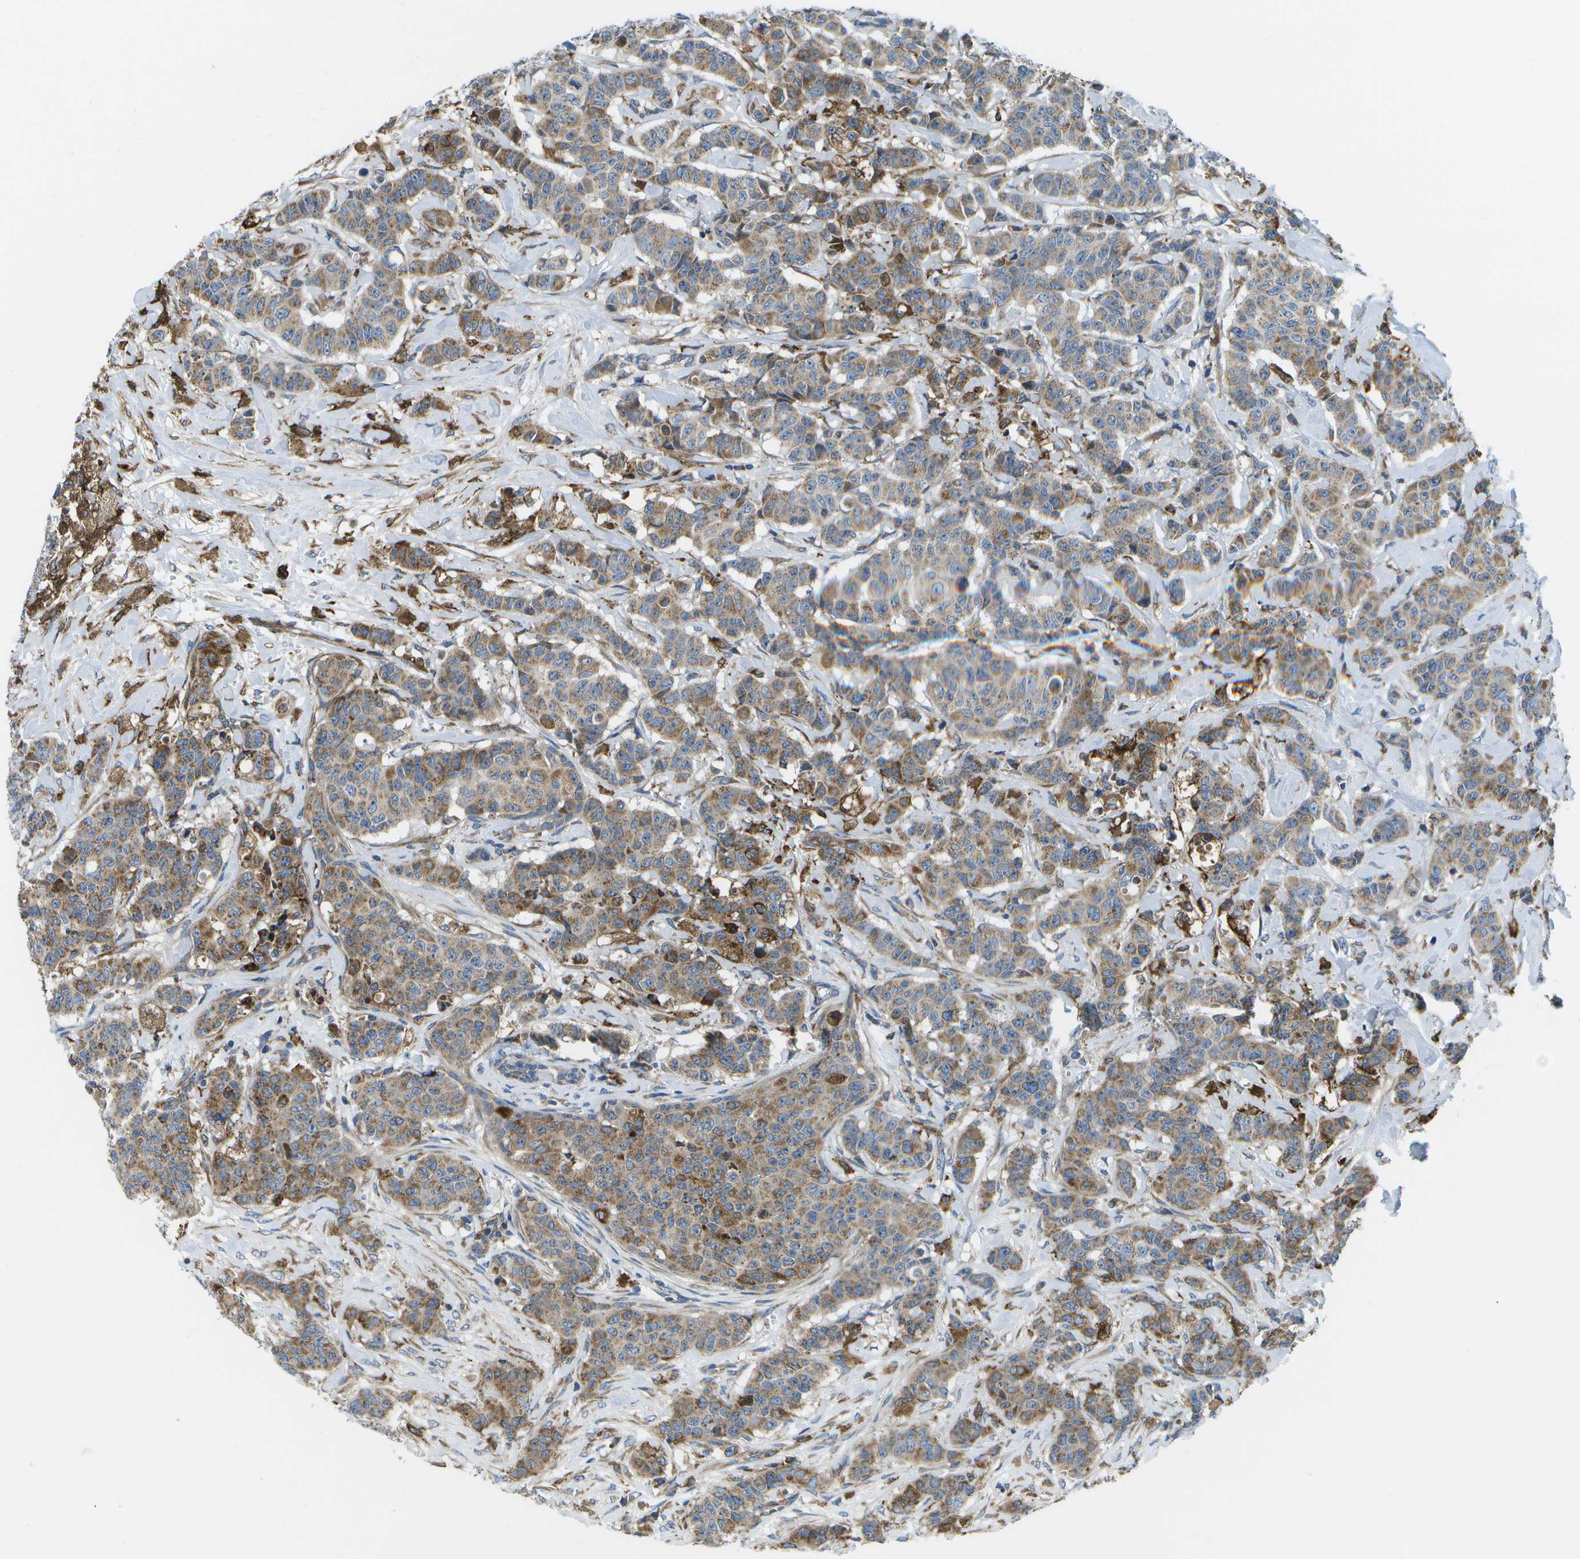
{"staining": {"intensity": "moderate", "quantity": ">75%", "location": "cytoplasmic/membranous"}, "tissue": "breast cancer", "cell_type": "Tumor cells", "image_type": "cancer", "snomed": [{"axis": "morphology", "description": "Normal tissue, NOS"}, {"axis": "morphology", "description": "Duct carcinoma"}, {"axis": "topography", "description": "Breast"}], "caption": "Immunohistochemistry (IHC) of human breast invasive ductal carcinoma displays medium levels of moderate cytoplasmic/membranous positivity in approximately >75% of tumor cells. (Stains: DAB in brown, nuclei in blue, Microscopy: brightfield microscopy at high magnification).", "gene": "GDF5", "patient": {"sex": "female", "age": 40}}